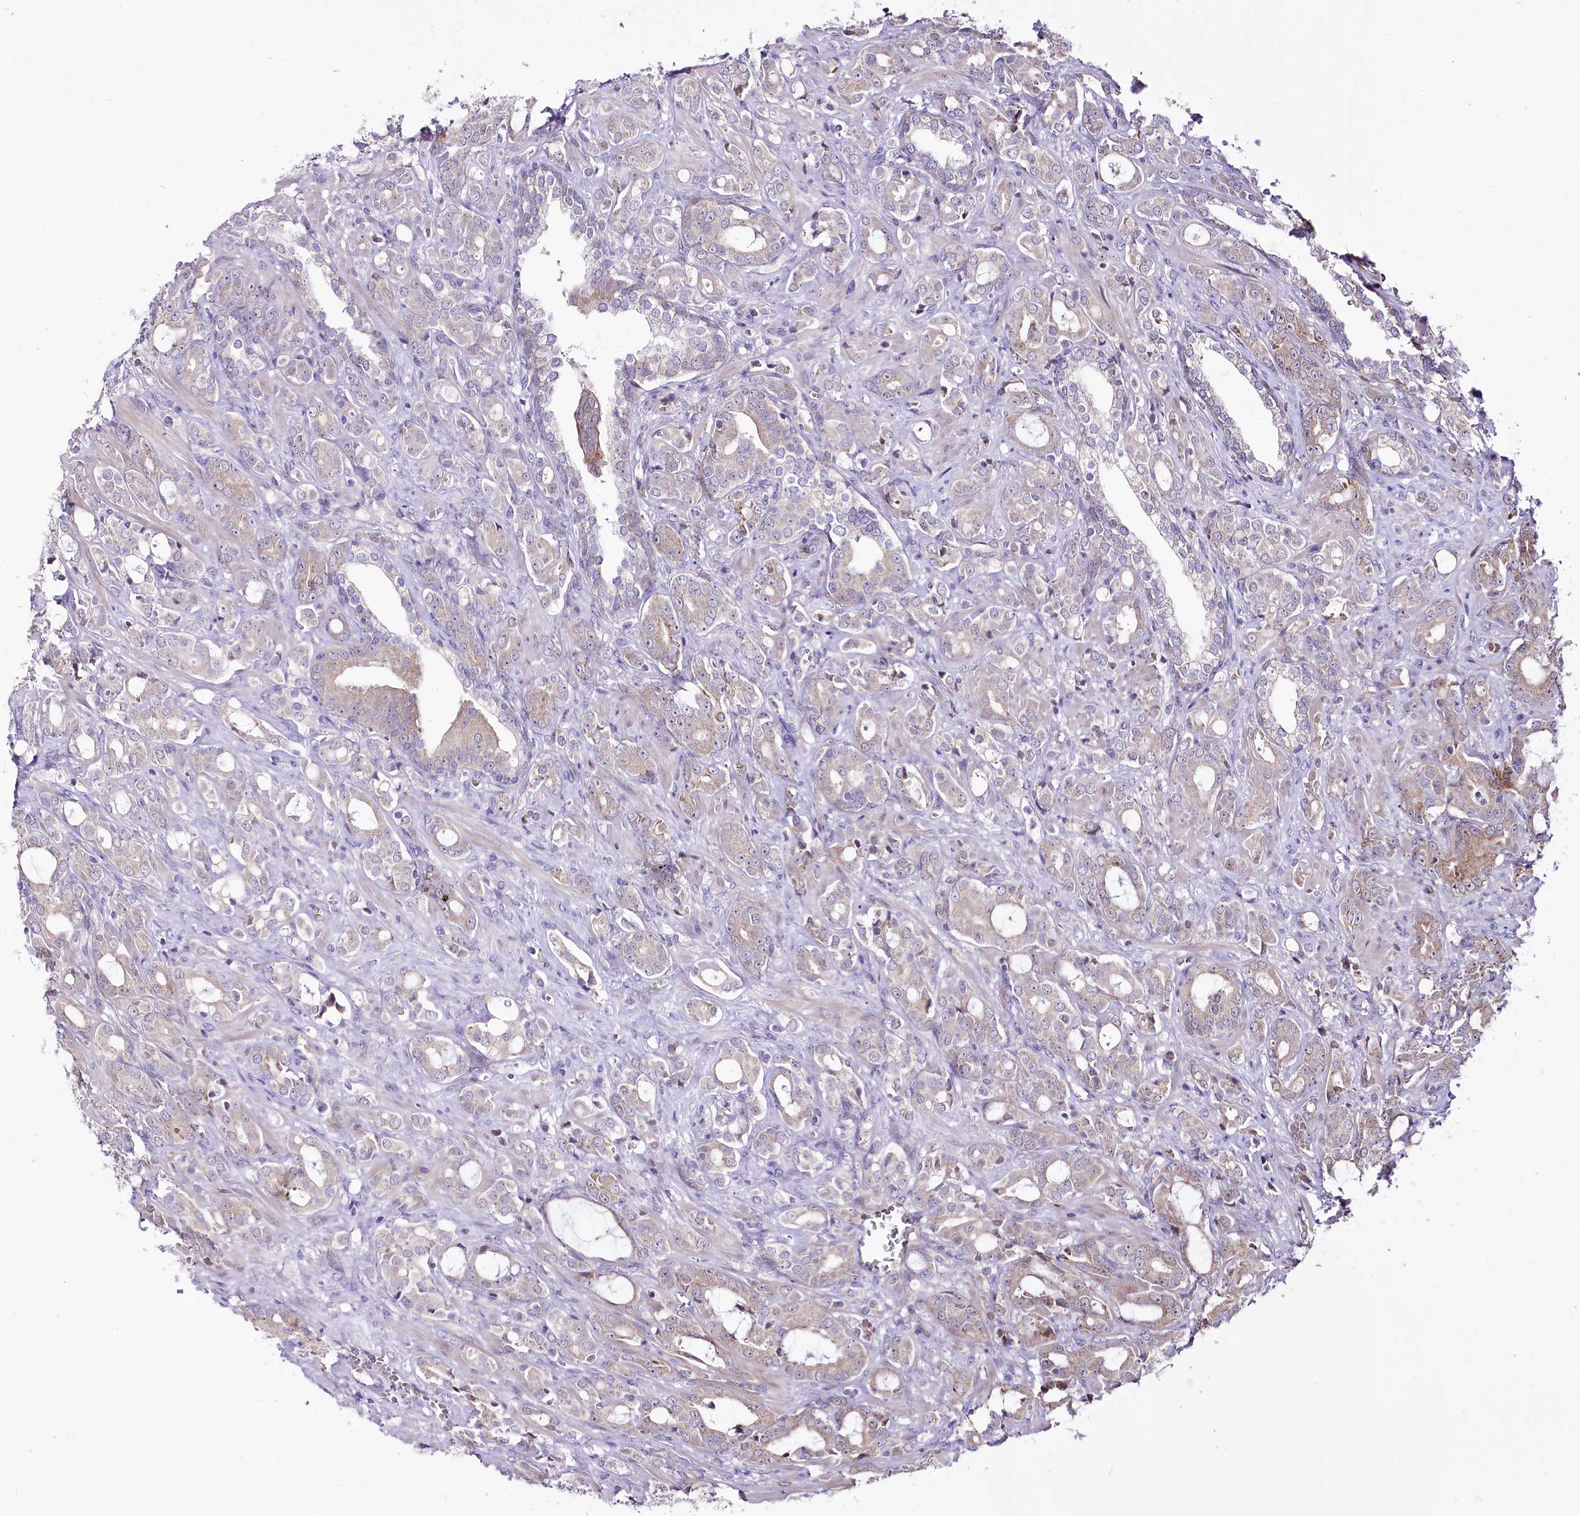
{"staining": {"intensity": "negative", "quantity": "none", "location": "none"}, "tissue": "prostate cancer", "cell_type": "Tumor cells", "image_type": "cancer", "snomed": [{"axis": "morphology", "description": "Adenocarcinoma, High grade"}, {"axis": "topography", "description": "Prostate"}], "caption": "Prostate adenocarcinoma (high-grade) stained for a protein using immunohistochemistry (IHC) shows no staining tumor cells.", "gene": "ZNF226", "patient": {"sex": "male", "age": 72}}